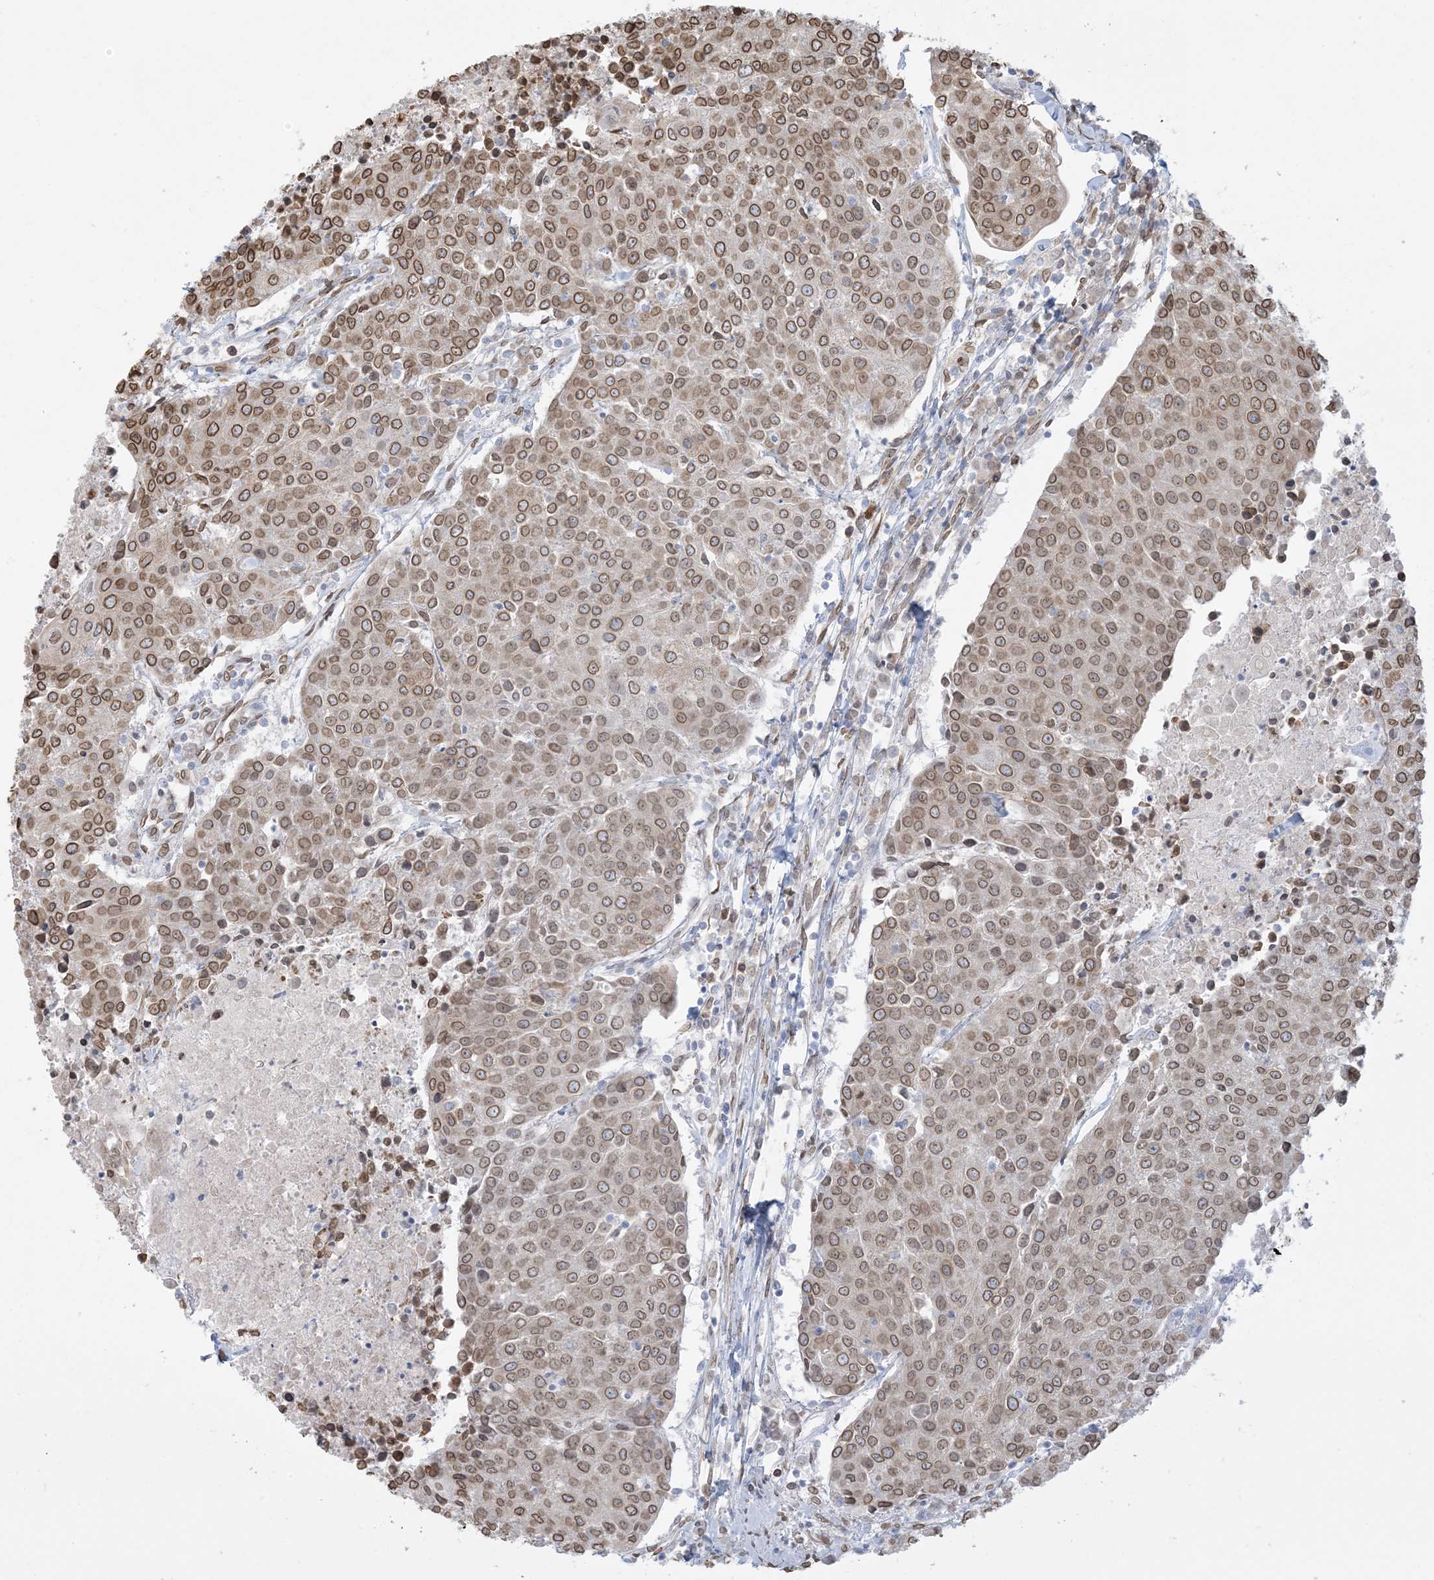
{"staining": {"intensity": "moderate", "quantity": ">75%", "location": "cytoplasmic/membranous,nuclear"}, "tissue": "urothelial cancer", "cell_type": "Tumor cells", "image_type": "cancer", "snomed": [{"axis": "morphology", "description": "Urothelial carcinoma, High grade"}, {"axis": "topography", "description": "Urinary bladder"}], "caption": "This histopathology image demonstrates immunohistochemistry (IHC) staining of human urothelial cancer, with medium moderate cytoplasmic/membranous and nuclear staining in approximately >75% of tumor cells.", "gene": "WWP1", "patient": {"sex": "female", "age": 85}}